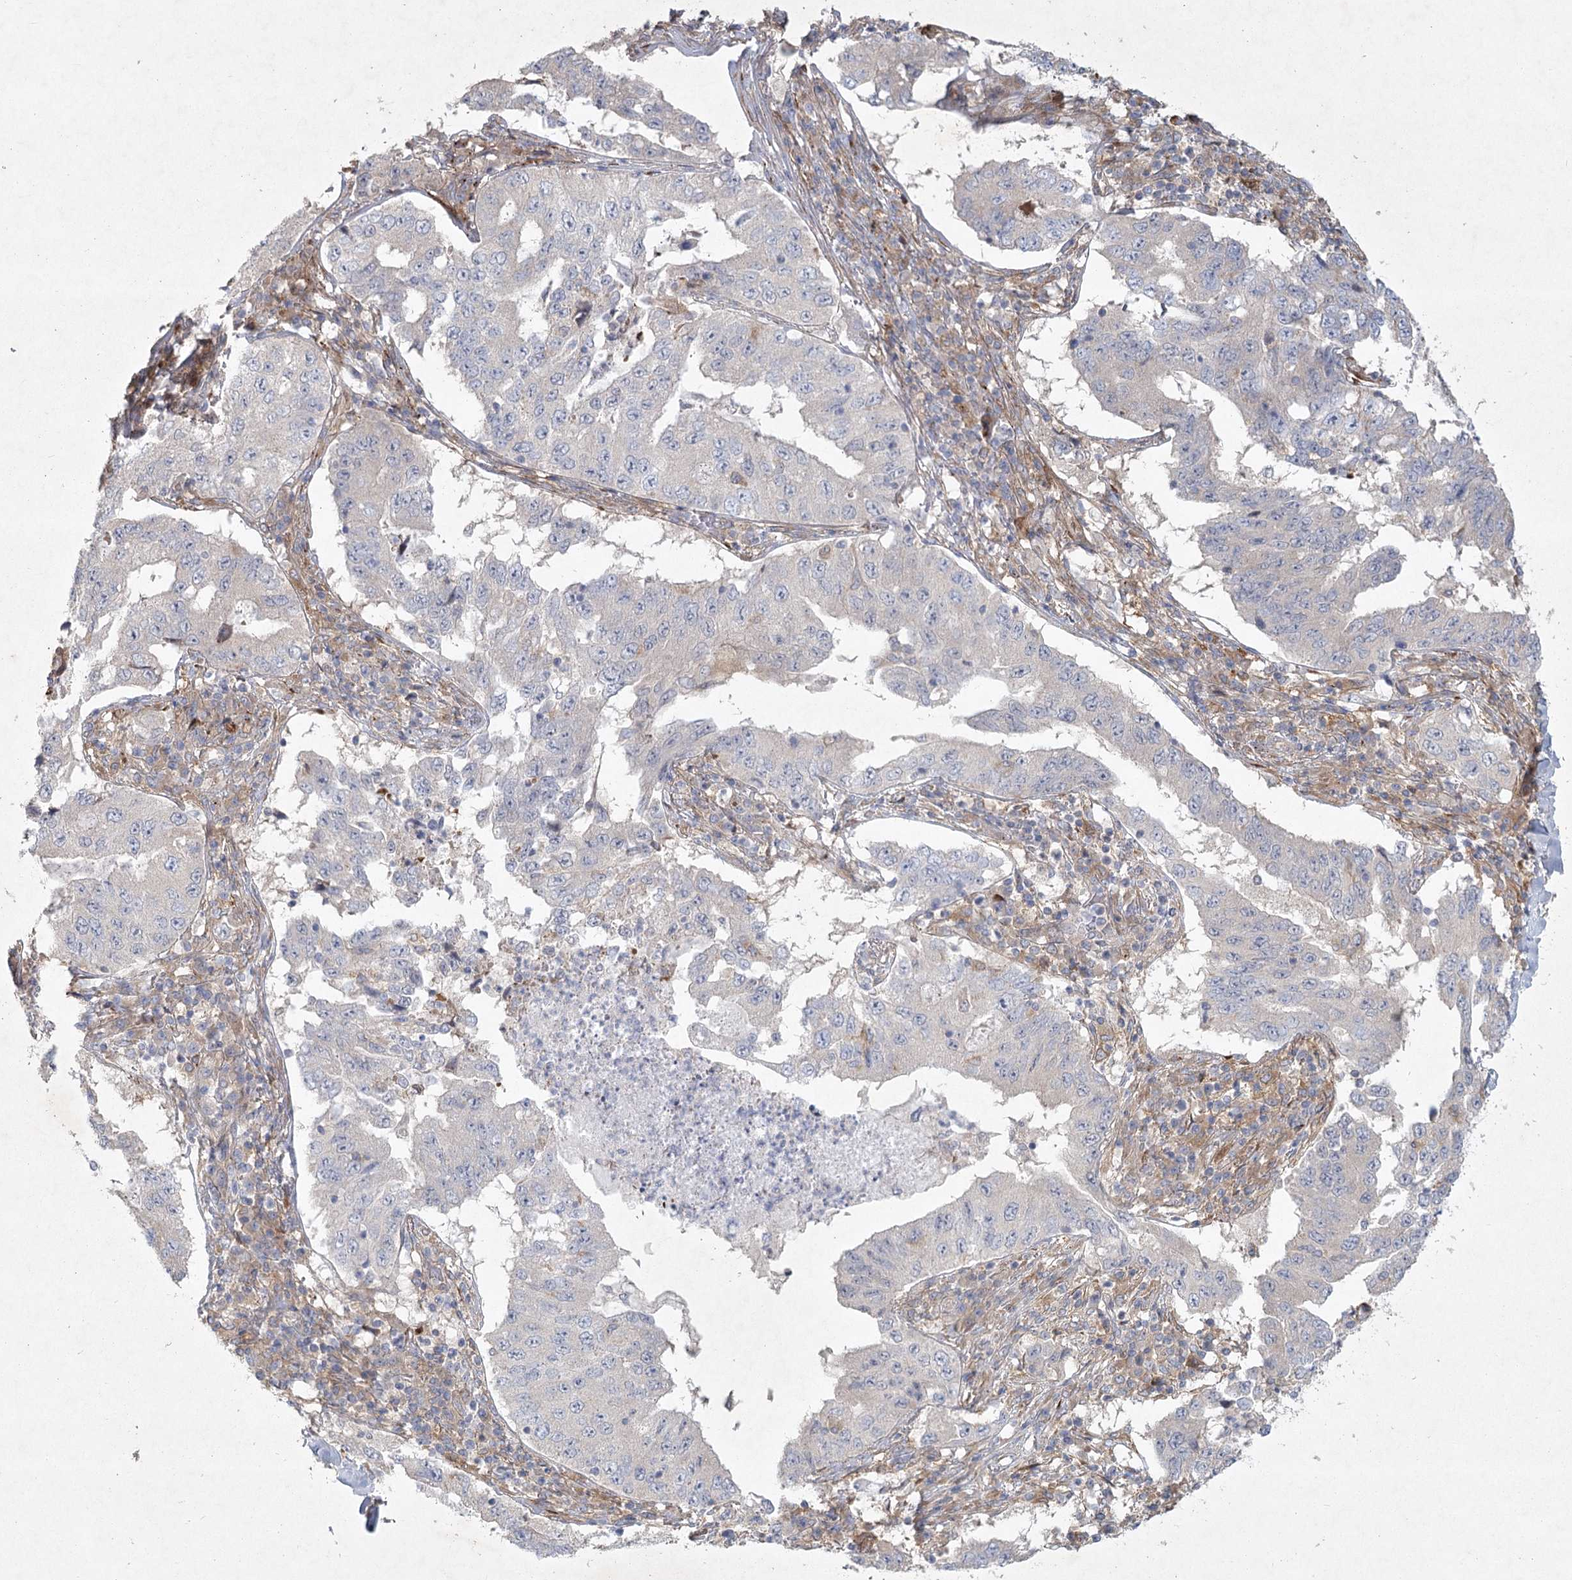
{"staining": {"intensity": "negative", "quantity": "none", "location": "none"}, "tissue": "lung cancer", "cell_type": "Tumor cells", "image_type": "cancer", "snomed": [{"axis": "morphology", "description": "Adenocarcinoma, NOS"}, {"axis": "topography", "description": "Lung"}], "caption": "A photomicrograph of lung cancer stained for a protein exhibits no brown staining in tumor cells. (IHC, brightfield microscopy, high magnification).", "gene": "FAM110C", "patient": {"sex": "female", "age": 51}}